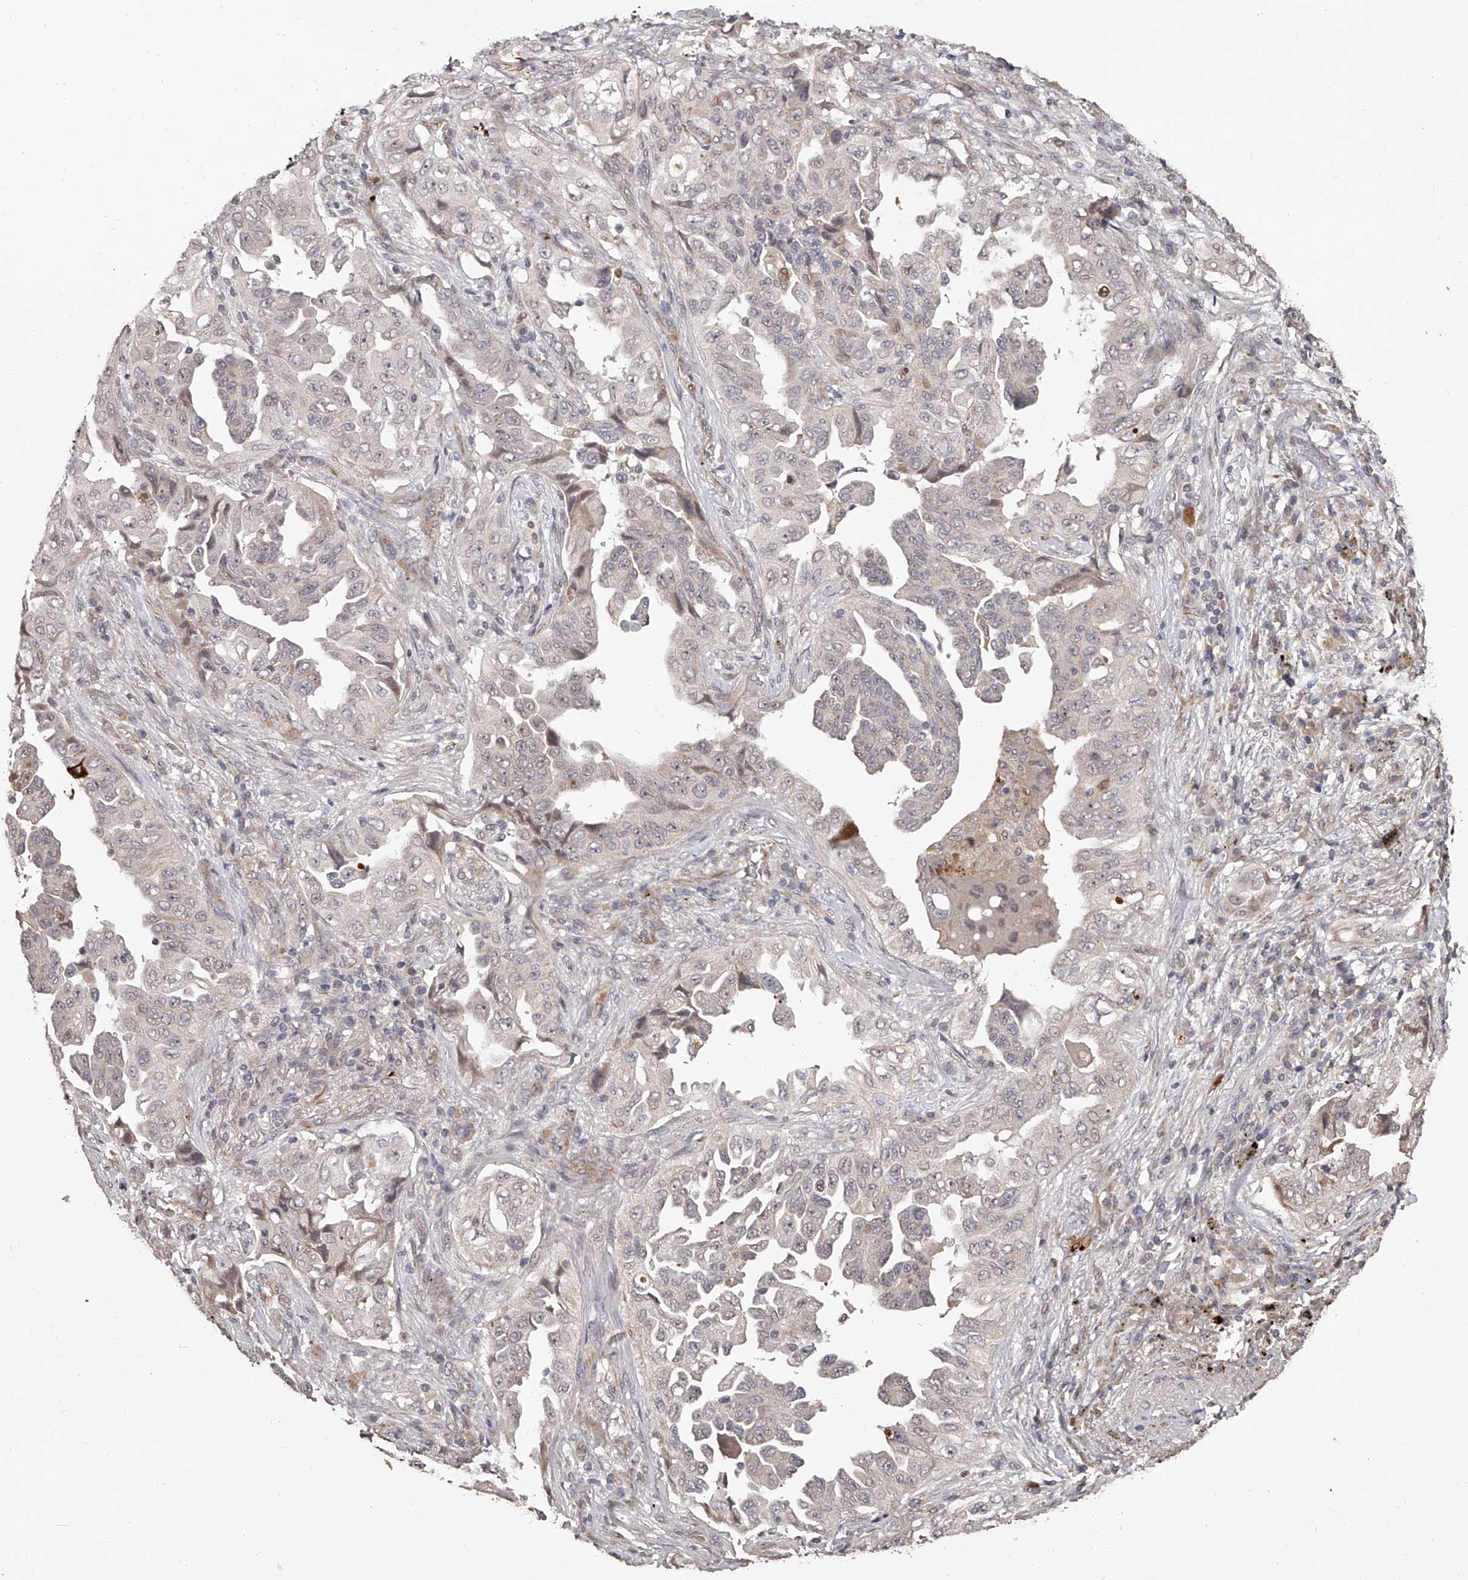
{"staining": {"intensity": "negative", "quantity": "none", "location": "none"}, "tissue": "lung cancer", "cell_type": "Tumor cells", "image_type": "cancer", "snomed": [{"axis": "morphology", "description": "Adenocarcinoma, NOS"}, {"axis": "topography", "description": "Lung"}], "caption": "Lung adenocarcinoma was stained to show a protein in brown. There is no significant expression in tumor cells.", "gene": "URGCP", "patient": {"sex": "female", "age": 51}}